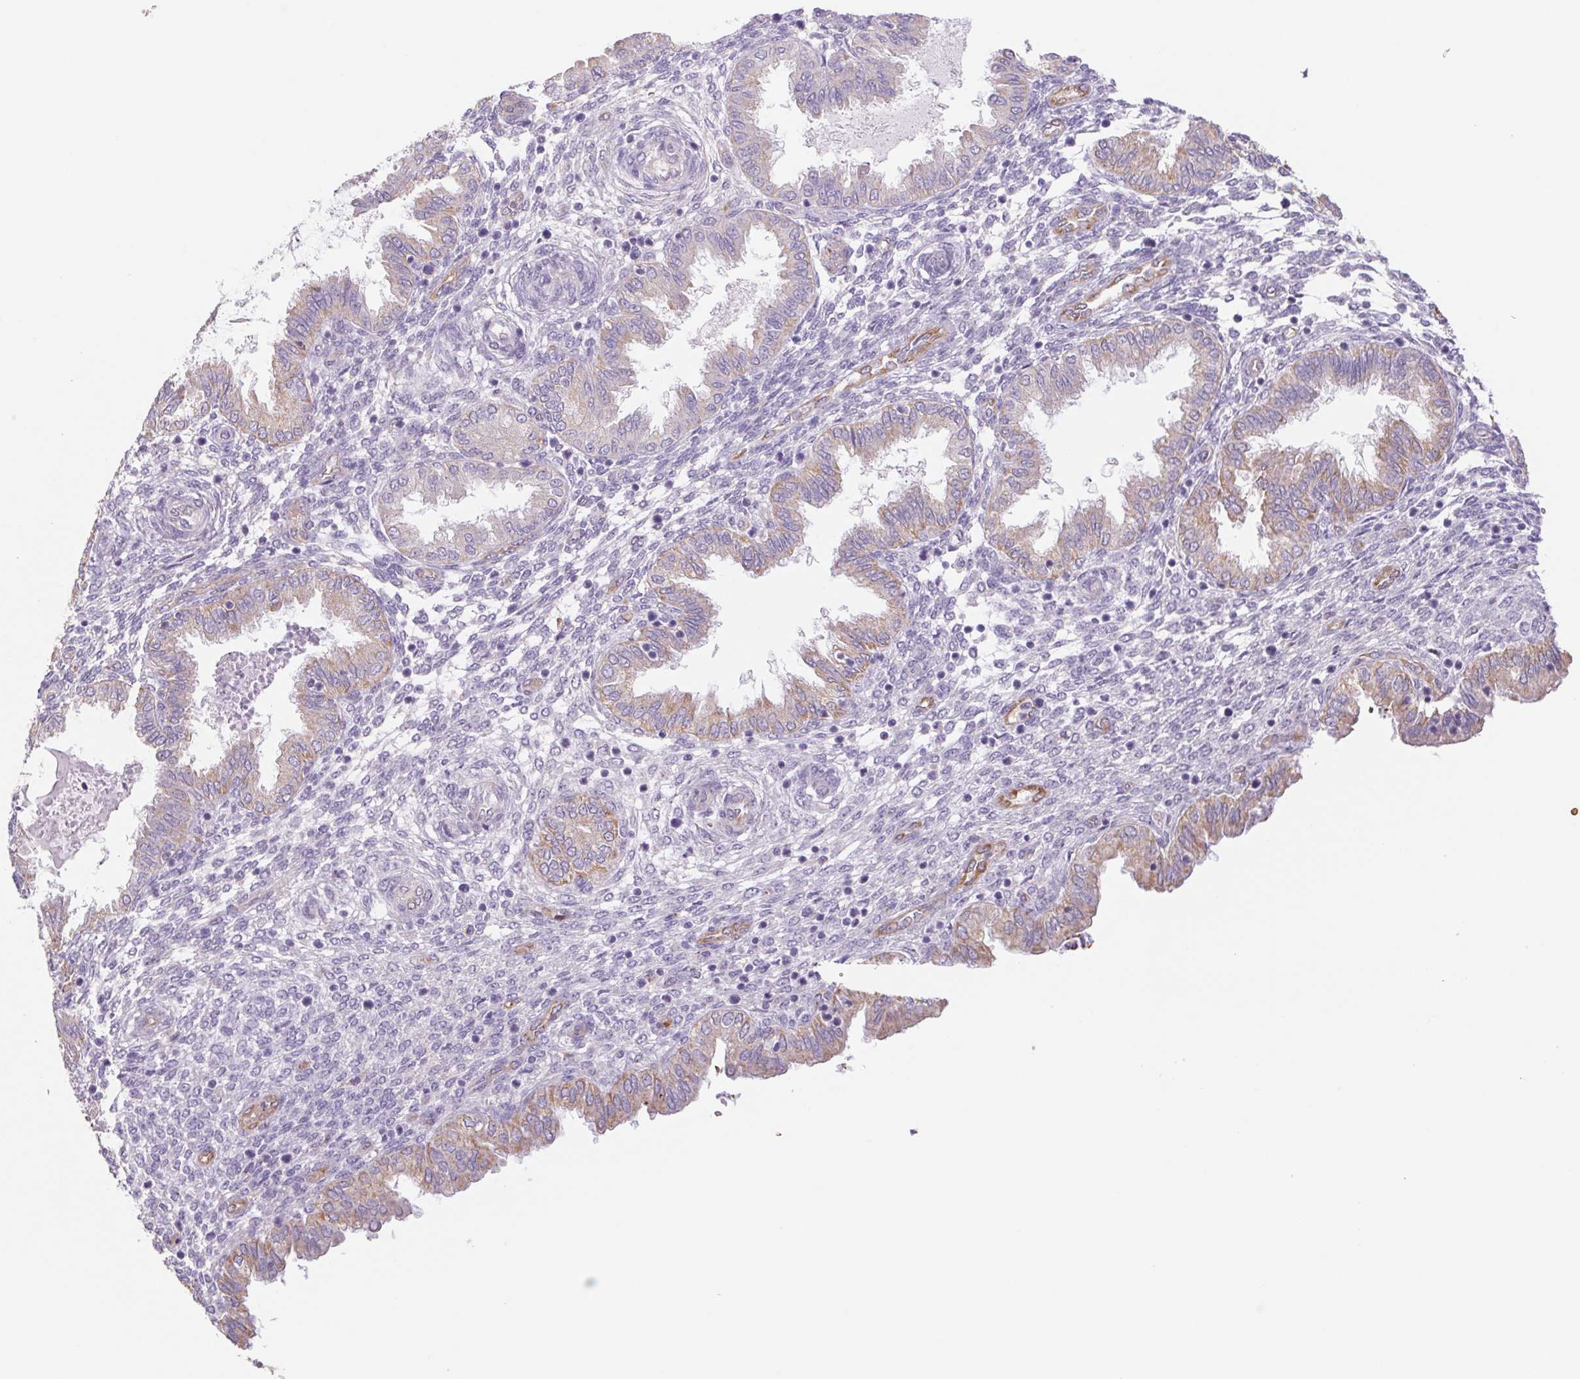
{"staining": {"intensity": "negative", "quantity": "none", "location": "none"}, "tissue": "endometrium", "cell_type": "Cells in endometrial stroma", "image_type": "normal", "snomed": [{"axis": "morphology", "description": "Normal tissue, NOS"}, {"axis": "topography", "description": "Endometrium"}], "caption": "High power microscopy photomicrograph of an immunohistochemistry (IHC) image of benign endometrium, revealing no significant positivity in cells in endometrial stroma. The staining is performed using DAB brown chromogen with nuclei counter-stained in using hematoxylin.", "gene": "IGFL3", "patient": {"sex": "female", "age": 33}}